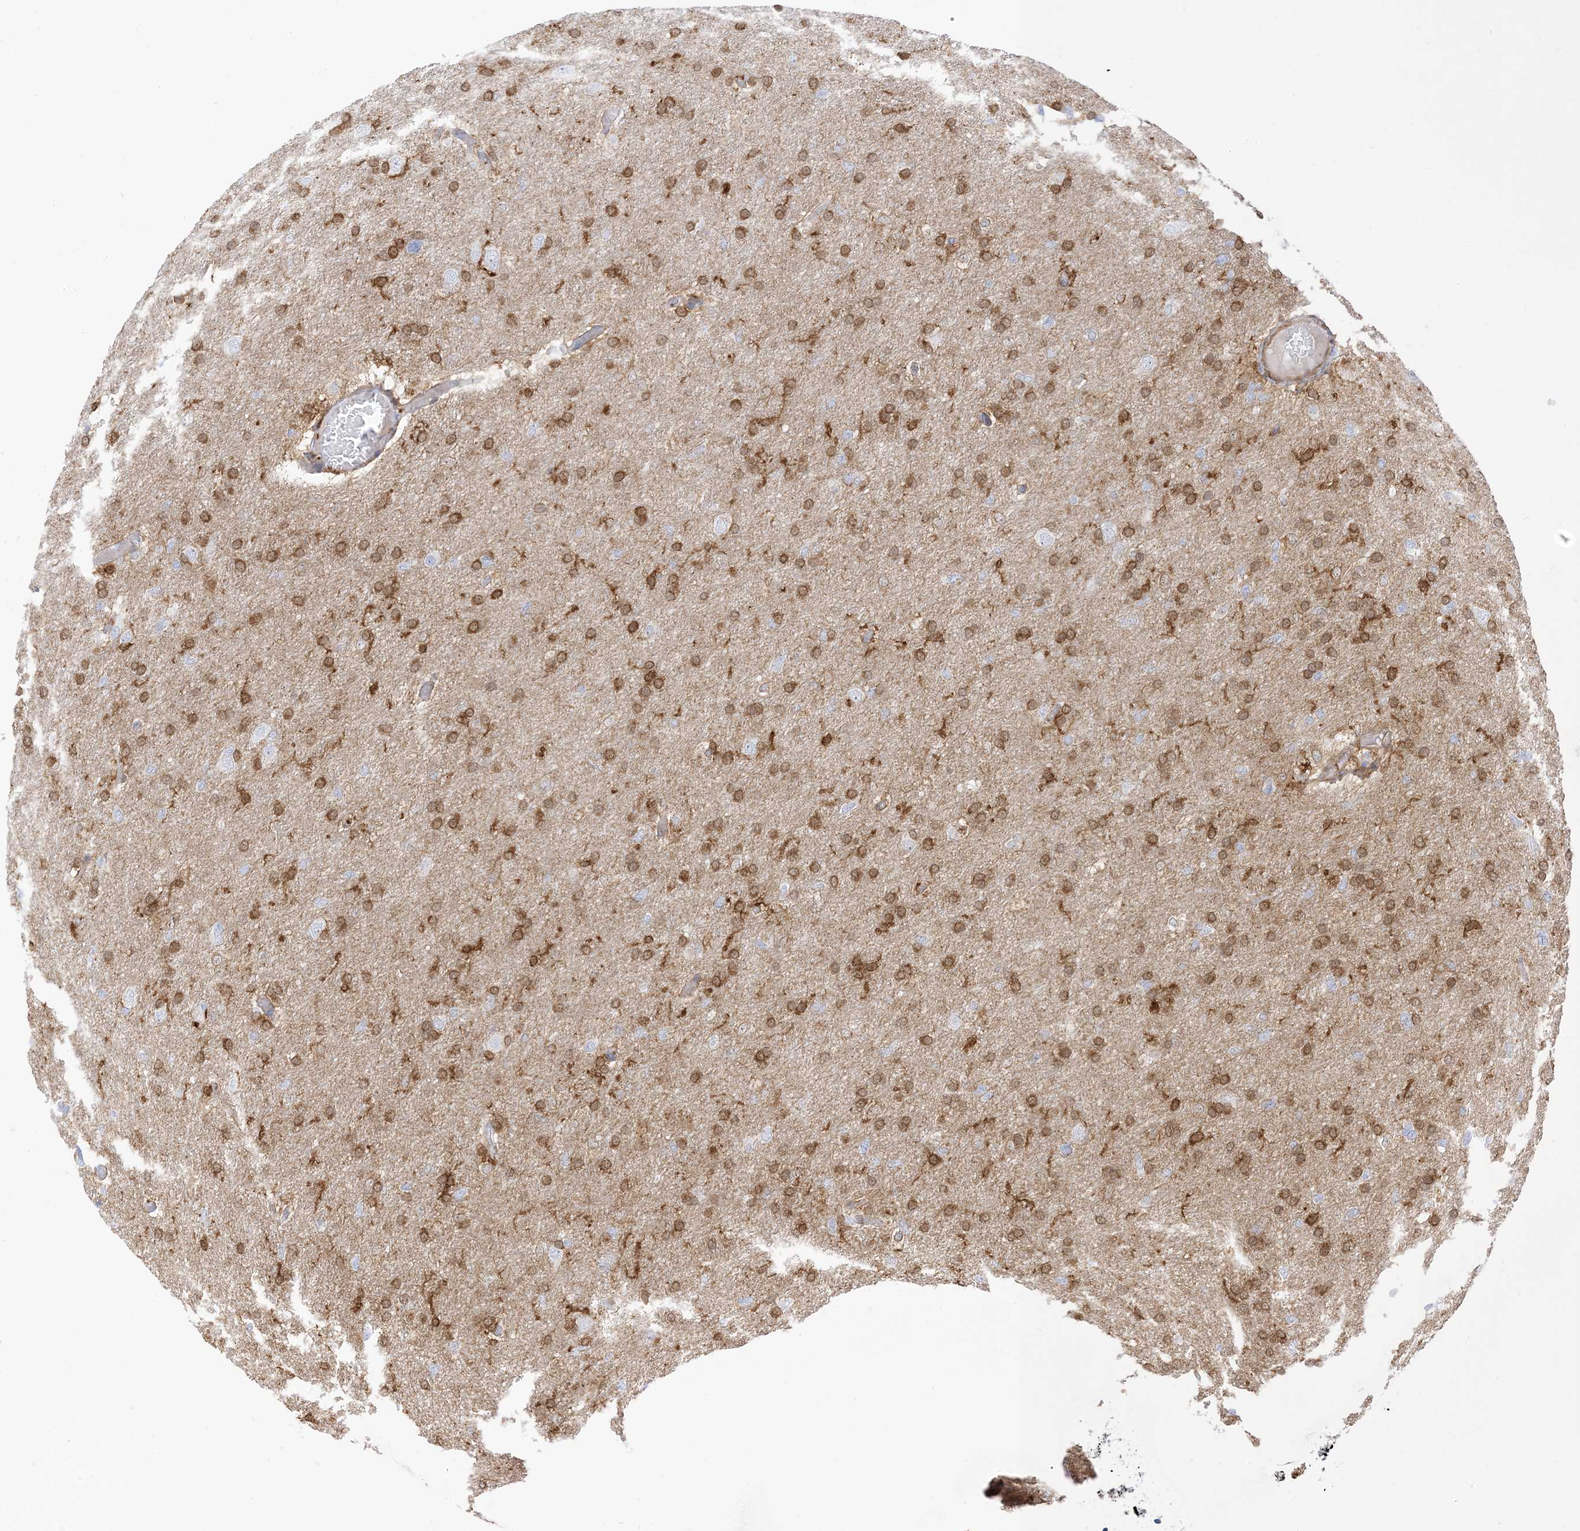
{"staining": {"intensity": "moderate", "quantity": ">75%", "location": "cytoplasmic/membranous"}, "tissue": "glioma", "cell_type": "Tumor cells", "image_type": "cancer", "snomed": [{"axis": "morphology", "description": "Glioma, malignant, High grade"}, {"axis": "topography", "description": "Cerebral cortex"}], "caption": "There is medium levels of moderate cytoplasmic/membranous expression in tumor cells of glioma, as demonstrated by immunohistochemical staining (brown color).", "gene": "GSN", "patient": {"sex": "female", "age": 36}}